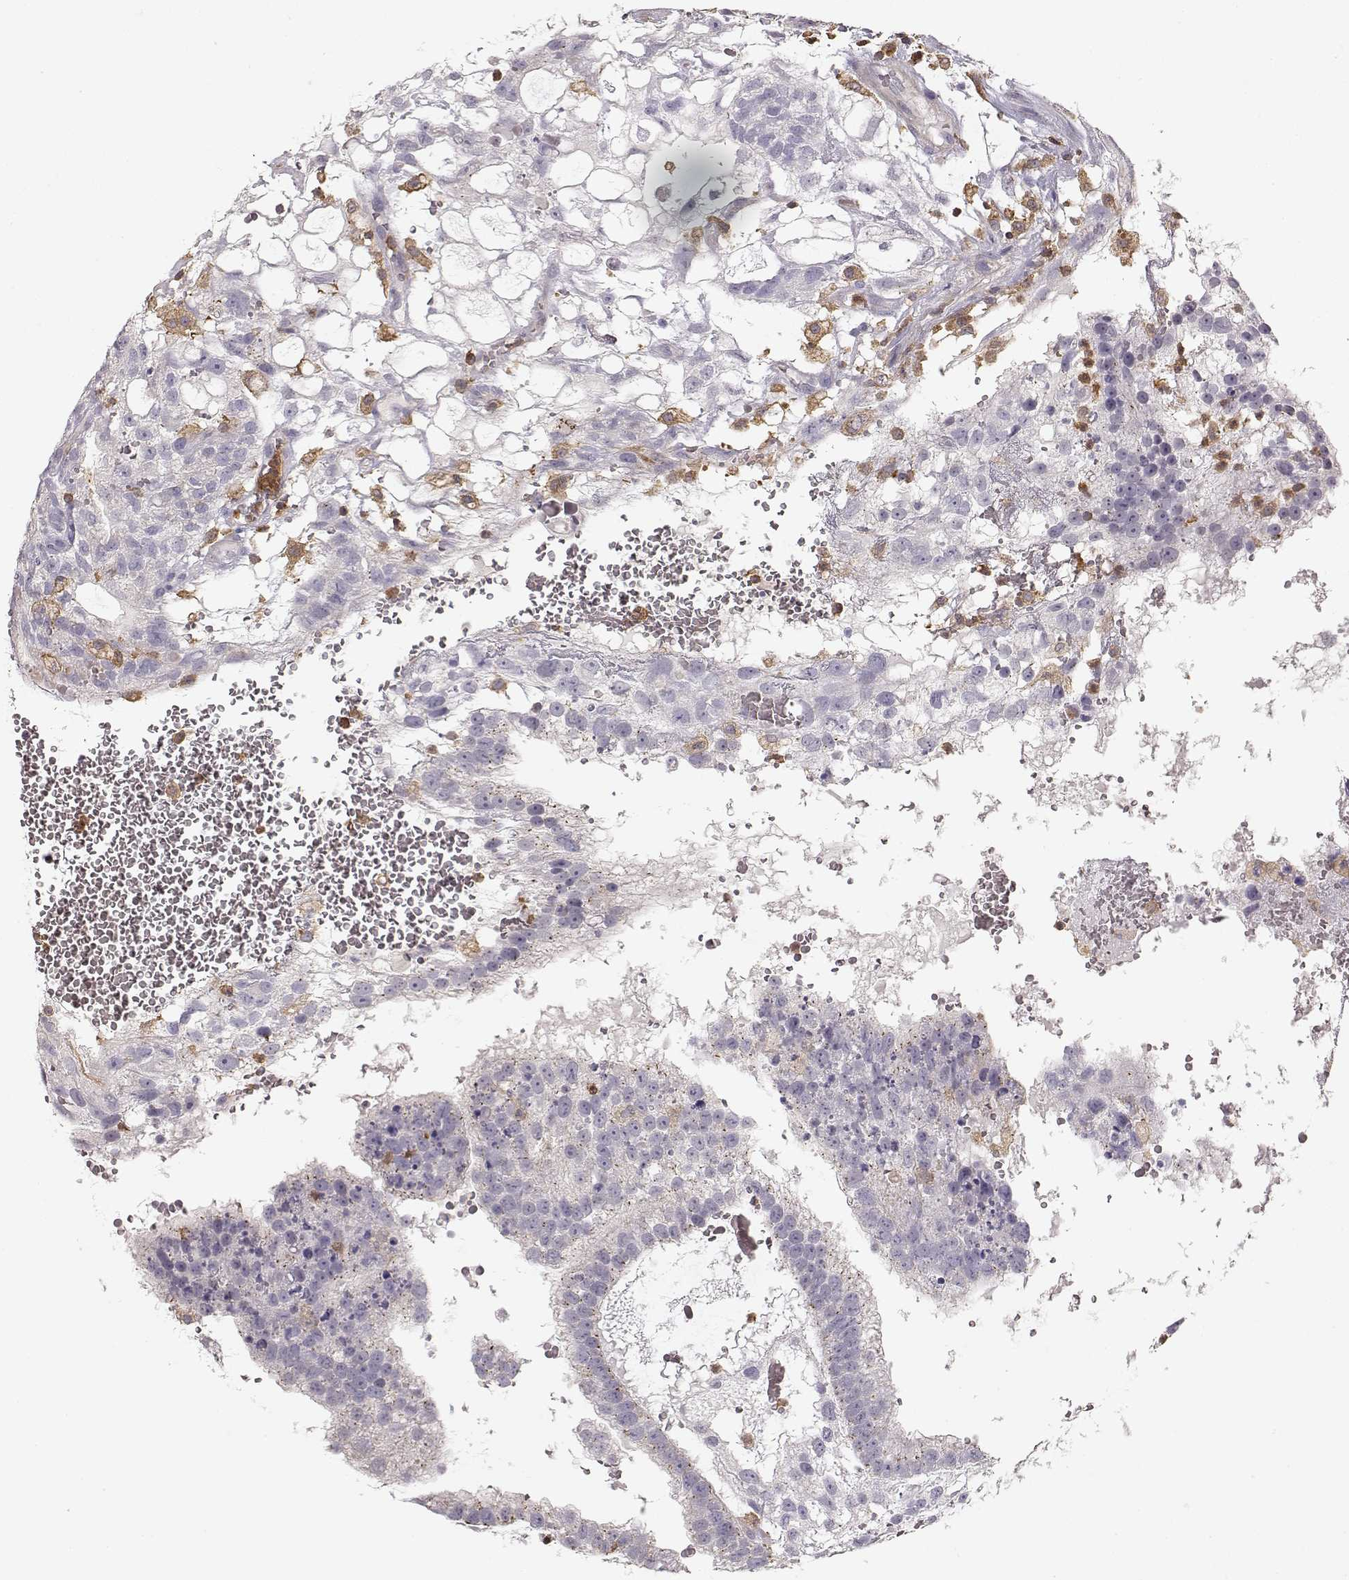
{"staining": {"intensity": "negative", "quantity": "none", "location": "none"}, "tissue": "testis cancer", "cell_type": "Tumor cells", "image_type": "cancer", "snomed": [{"axis": "morphology", "description": "Normal tissue, NOS"}, {"axis": "morphology", "description": "Carcinoma, Embryonal, NOS"}, {"axis": "topography", "description": "Testis"}, {"axis": "topography", "description": "Epididymis"}], "caption": "Immunohistochemistry (IHC) micrograph of neoplastic tissue: human embryonal carcinoma (testis) stained with DAB (3,3'-diaminobenzidine) exhibits no significant protein expression in tumor cells.", "gene": "VAV1", "patient": {"sex": "male", "age": 32}}